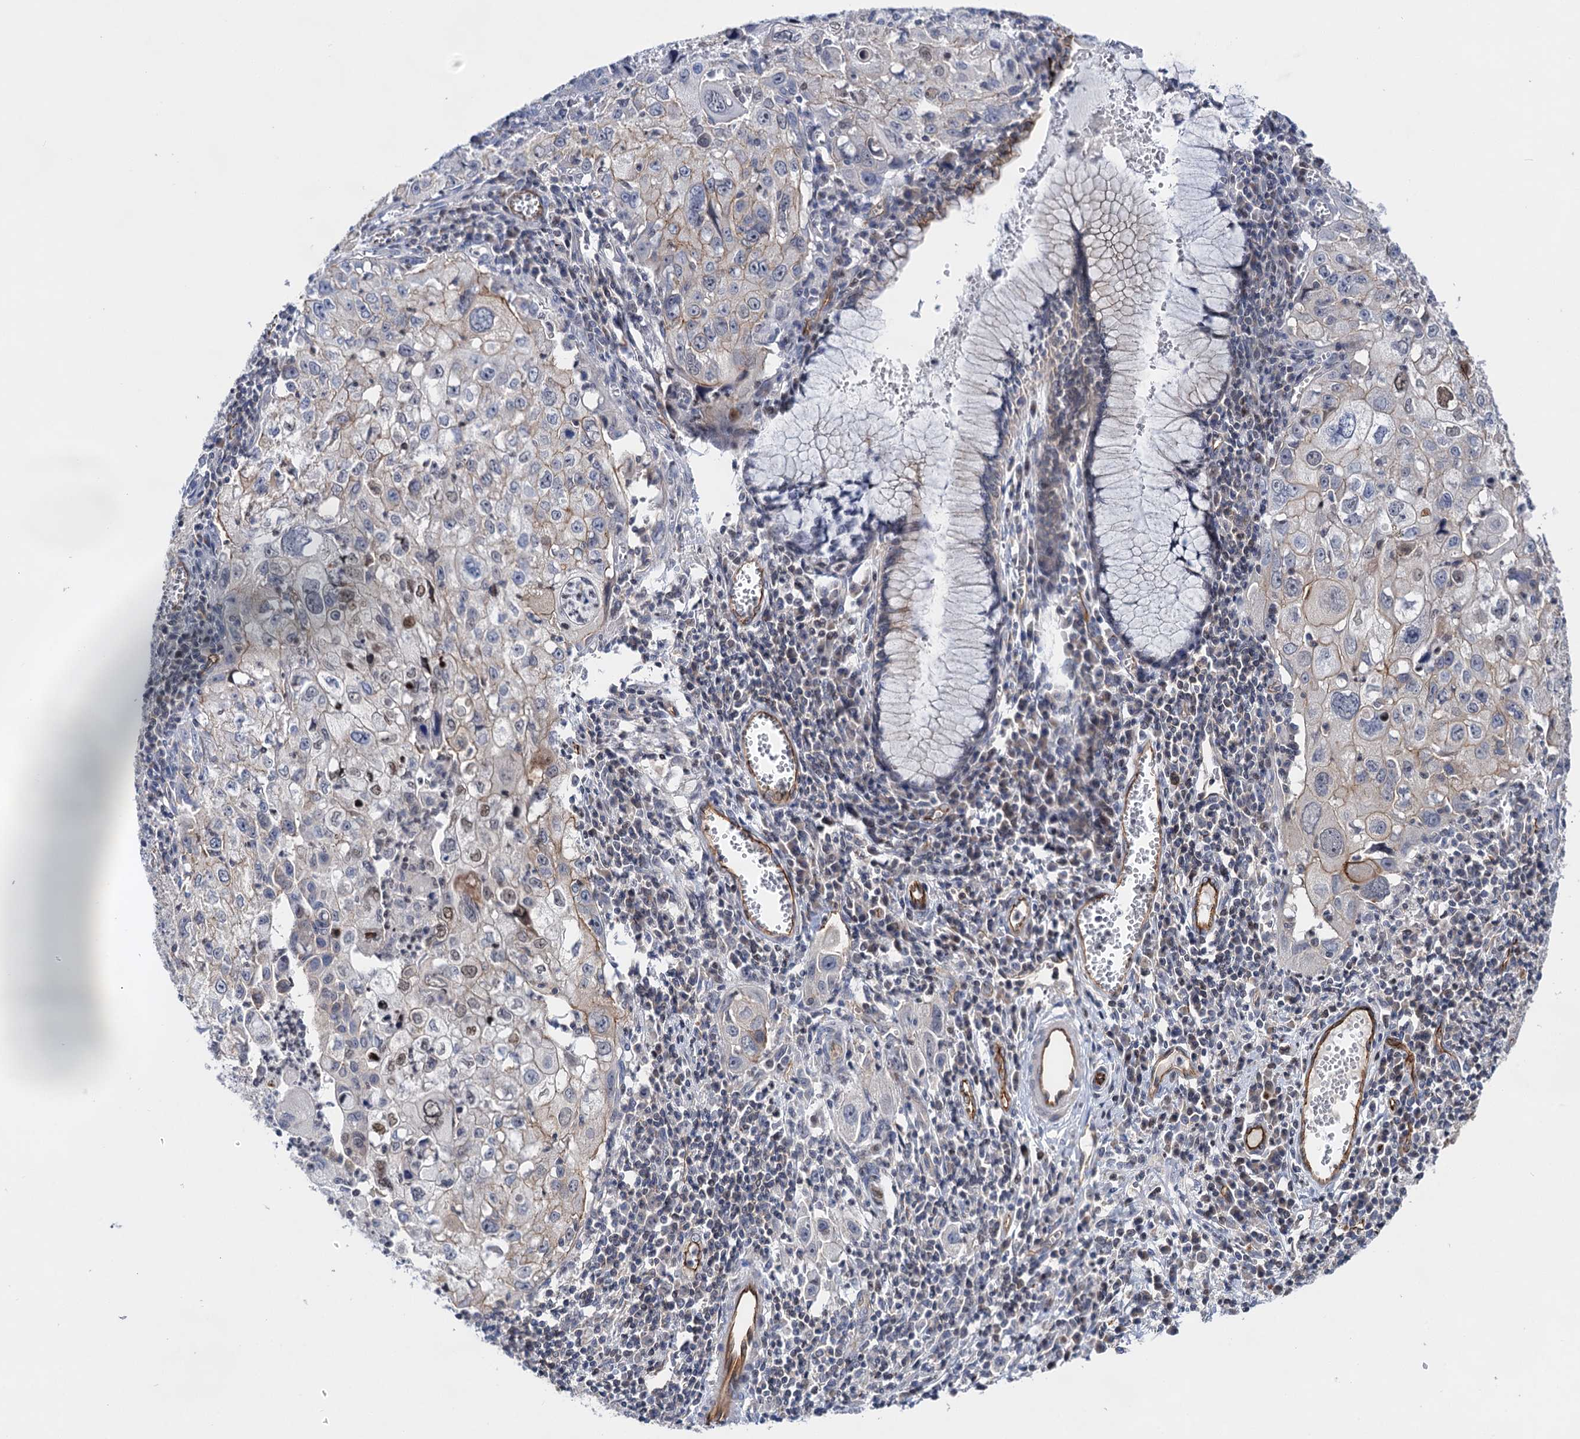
{"staining": {"intensity": "weak", "quantity": "<25%", "location": "nuclear"}, "tissue": "cervical cancer", "cell_type": "Tumor cells", "image_type": "cancer", "snomed": [{"axis": "morphology", "description": "Squamous cell carcinoma, NOS"}, {"axis": "topography", "description": "Cervix"}], "caption": "DAB (3,3'-diaminobenzidine) immunohistochemical staining of squamous cell carcinoma (cervical) exhibits no significant staining in tumor cells.", "gene": "ABLIM1", "patient": {"sex": "female", "age": 42}}